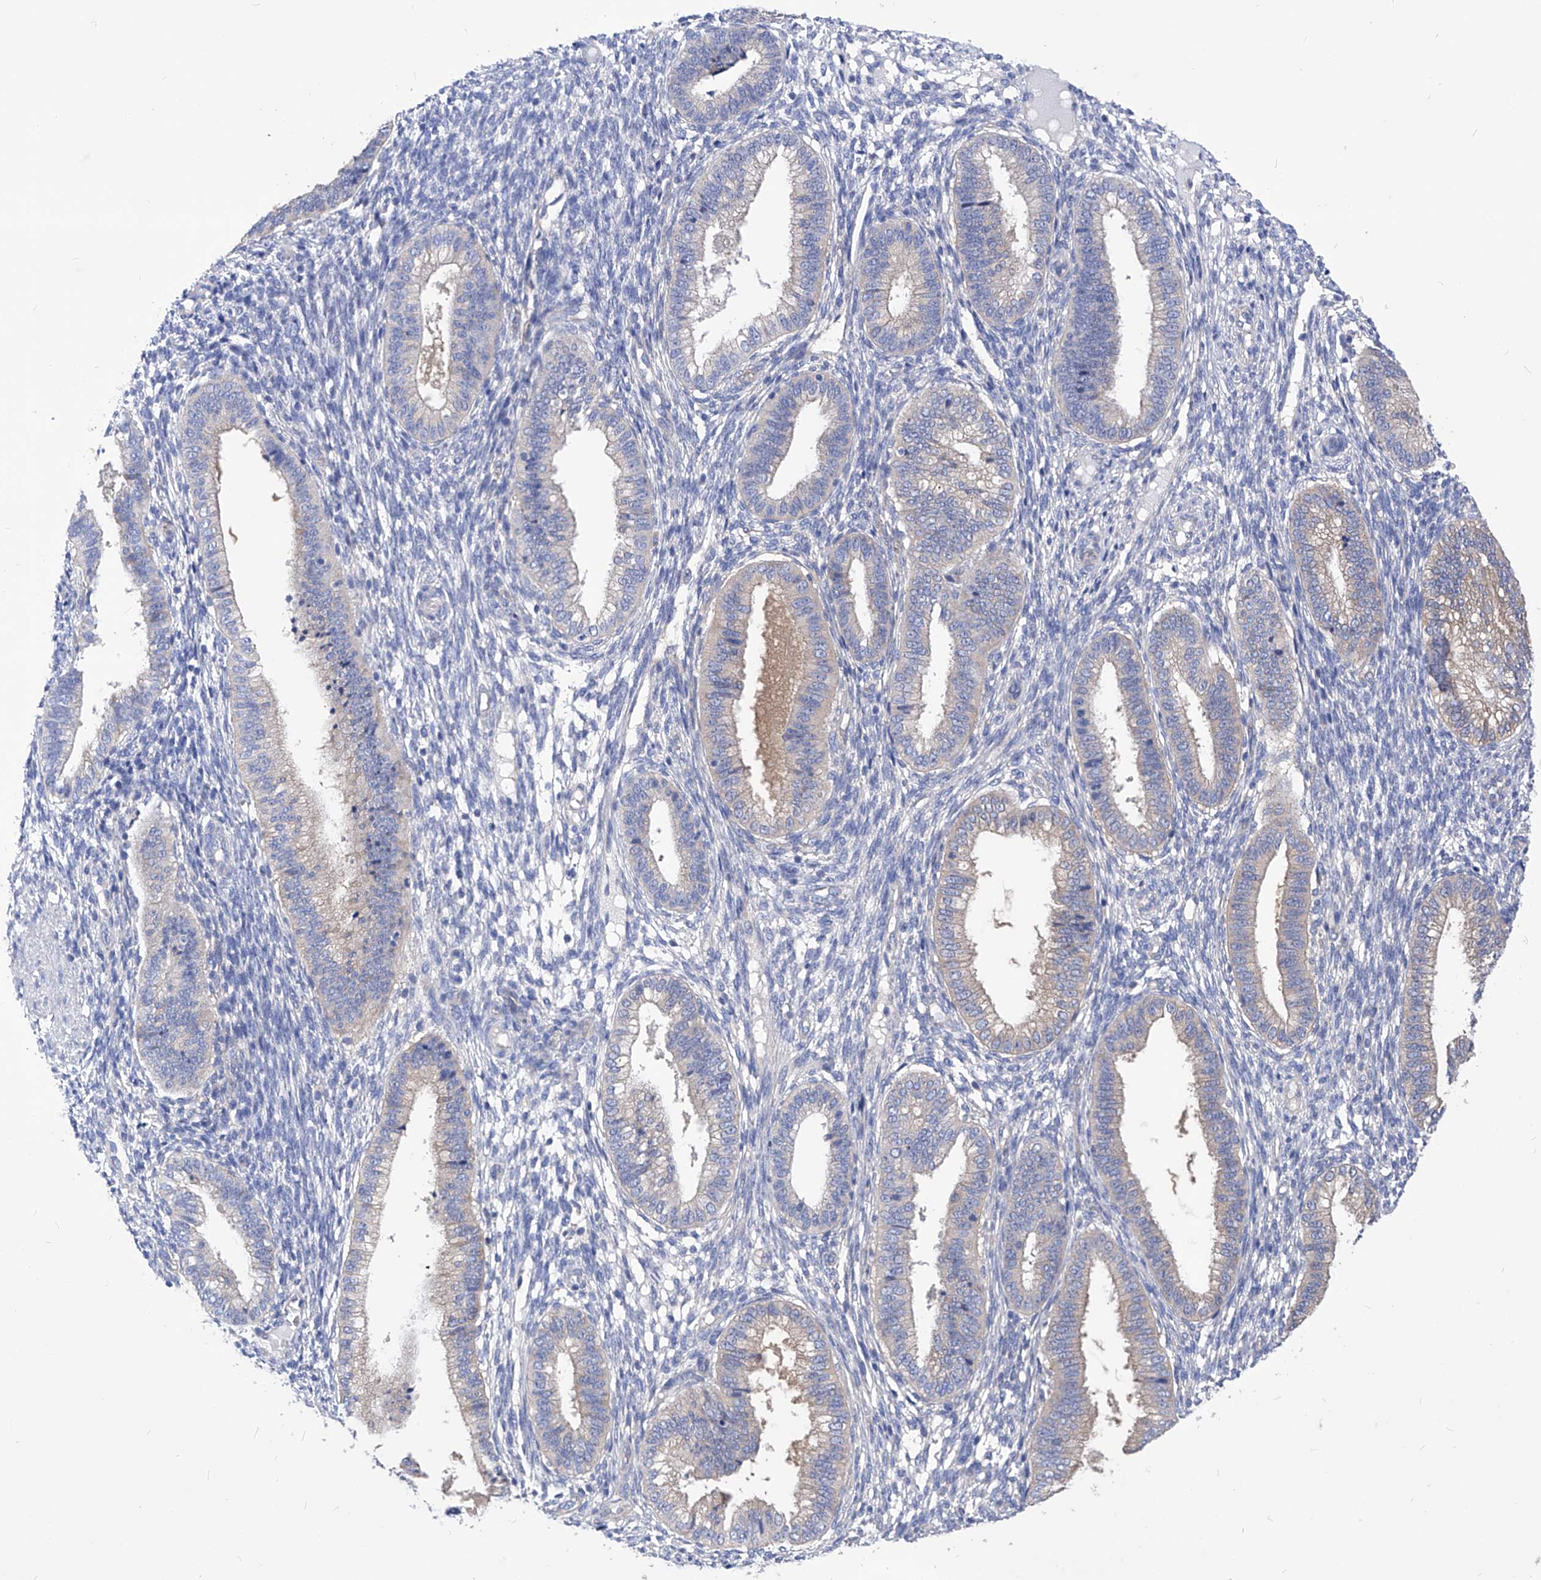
{"staining": {"intensity": "negative", "quantity": "none", "location": "none"}, "tissue": "endometrium", "cell_type": "Cells in endometrial stroma", "image_type": "normal", "snomed": [{"axis": "morphology", "description": "Normal tissue, NOS"}, {"axis": "topography", "description": "Endometrium"}], "caption": "Human endometrium stained for a protein using immunohistochemistry displays no expression in cells in endometrial stroma.", "gene": "XPNPEP1", "patient": {"sex": "female", "age": 39}}